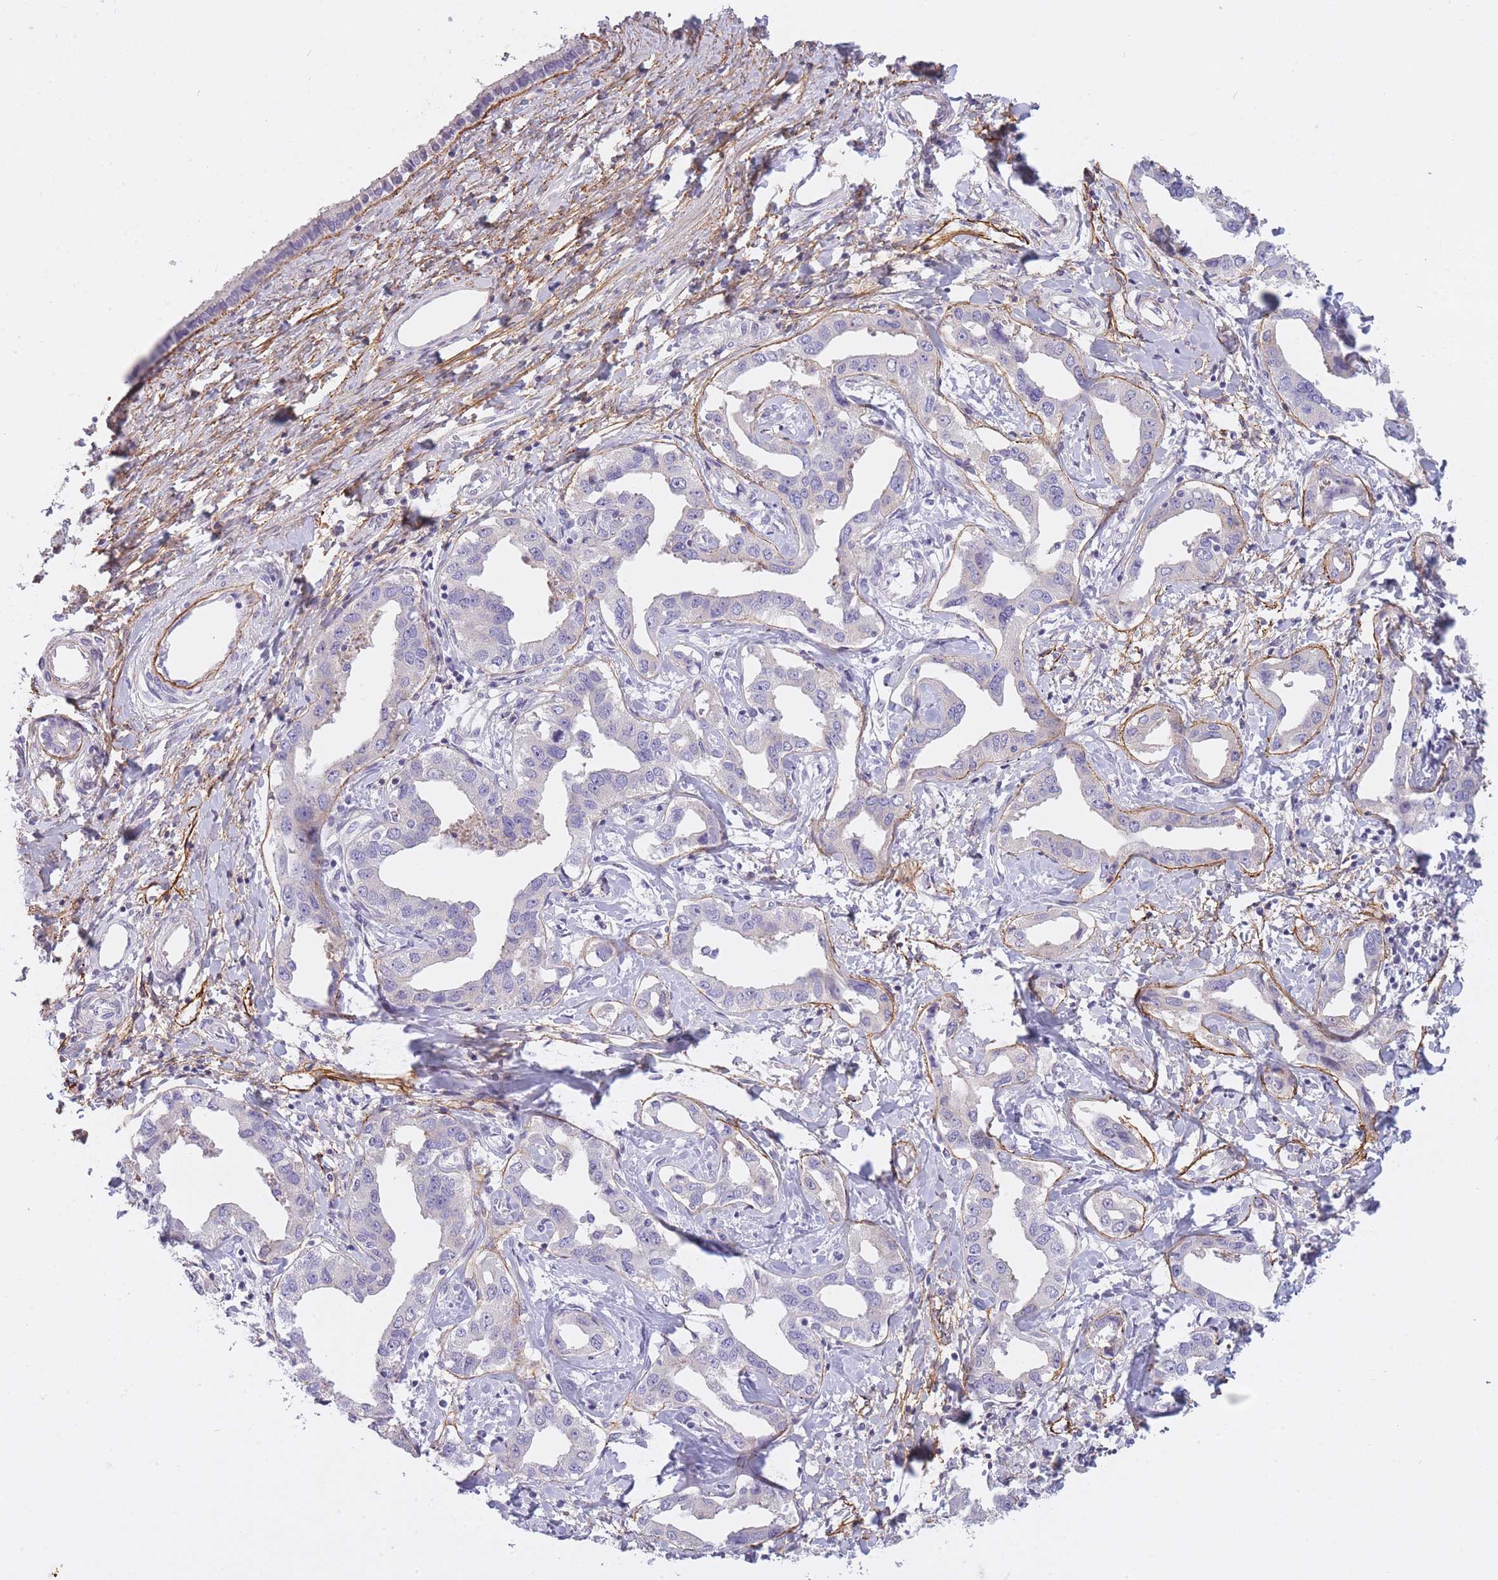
{"staining": {"intensity": "negative", "quantity": "none", "location": "none"}, "tissue": "liver cancer", "cell_type": "Tumor cells", "image_type": "cancer", "snomed": [{"axis": "morphology", "description": "Cholangiocarcinoma"}, {"axis": "topography", "description": "Liver"}], "caption": "An immunohistochemistry histopathology image of liver cancer (cholangiocarcinoma) is shown. There is no staining in tumor cells of liver cancer (cholangiocarcinoma).", "gene": "AP3M2", "patient": {"sex": "male", "age": 59}}